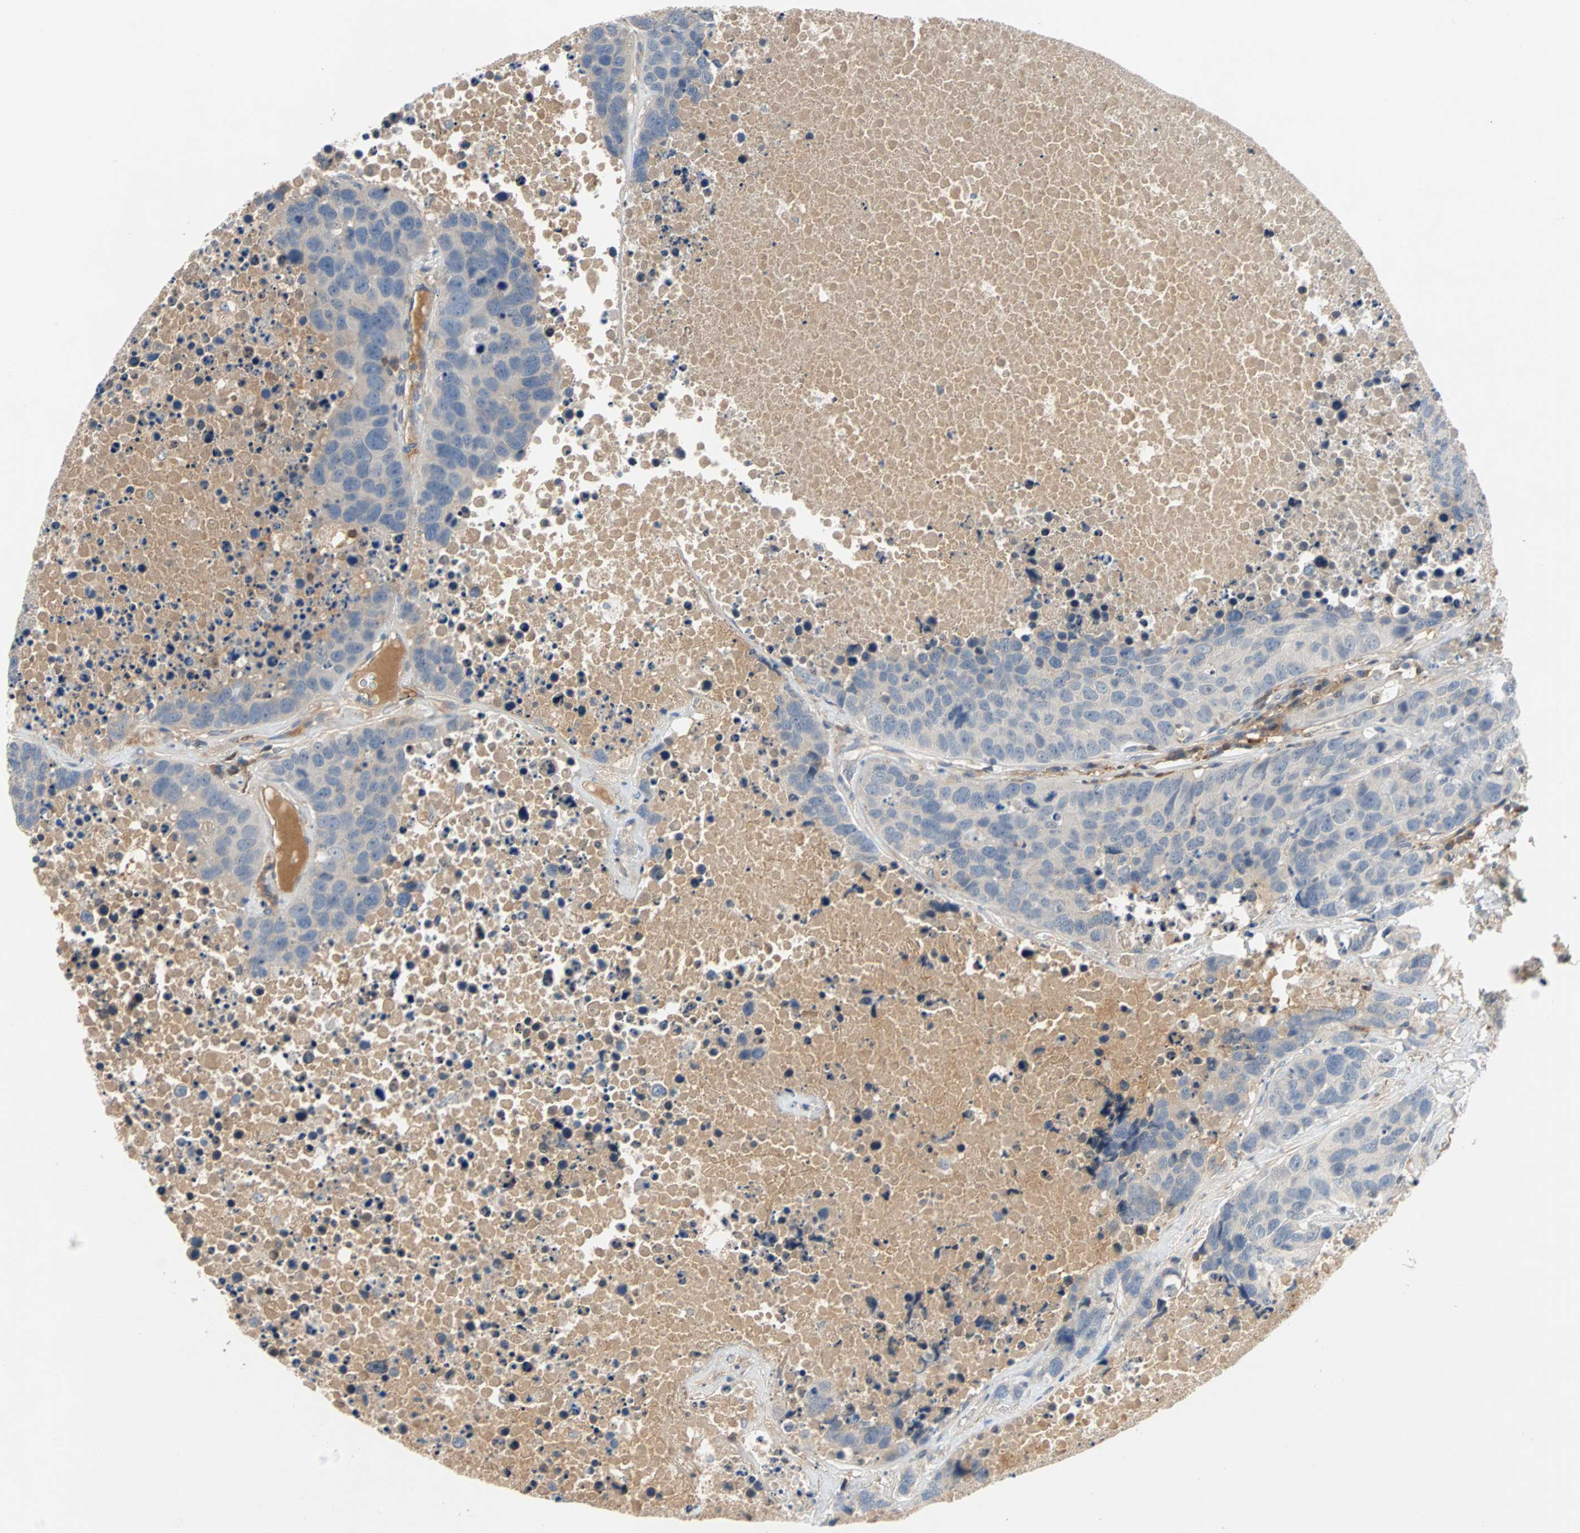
{"staining": {"intensity": "negative", "quantity": "none", "location": "none"}, "tissue": "carcinoid", "cell_type": "Tumor cells", "image_type": "cancer", "snomed": [{"axis": "morphology", "description": "Carcinoid, malignant, NOS"}, {"axis": "topography", "description": "Lung"}], "caption": "High magnification brightfield microscopy of carcinoid (malignant) stained with DAB (3,3'-diaminobenzidine) (brown) and counterstained with hematoxylin (blue): tumor cells show no significant staining.", "gene": "MAP4K1", "patient": {"sex": "male", "age": 60}}